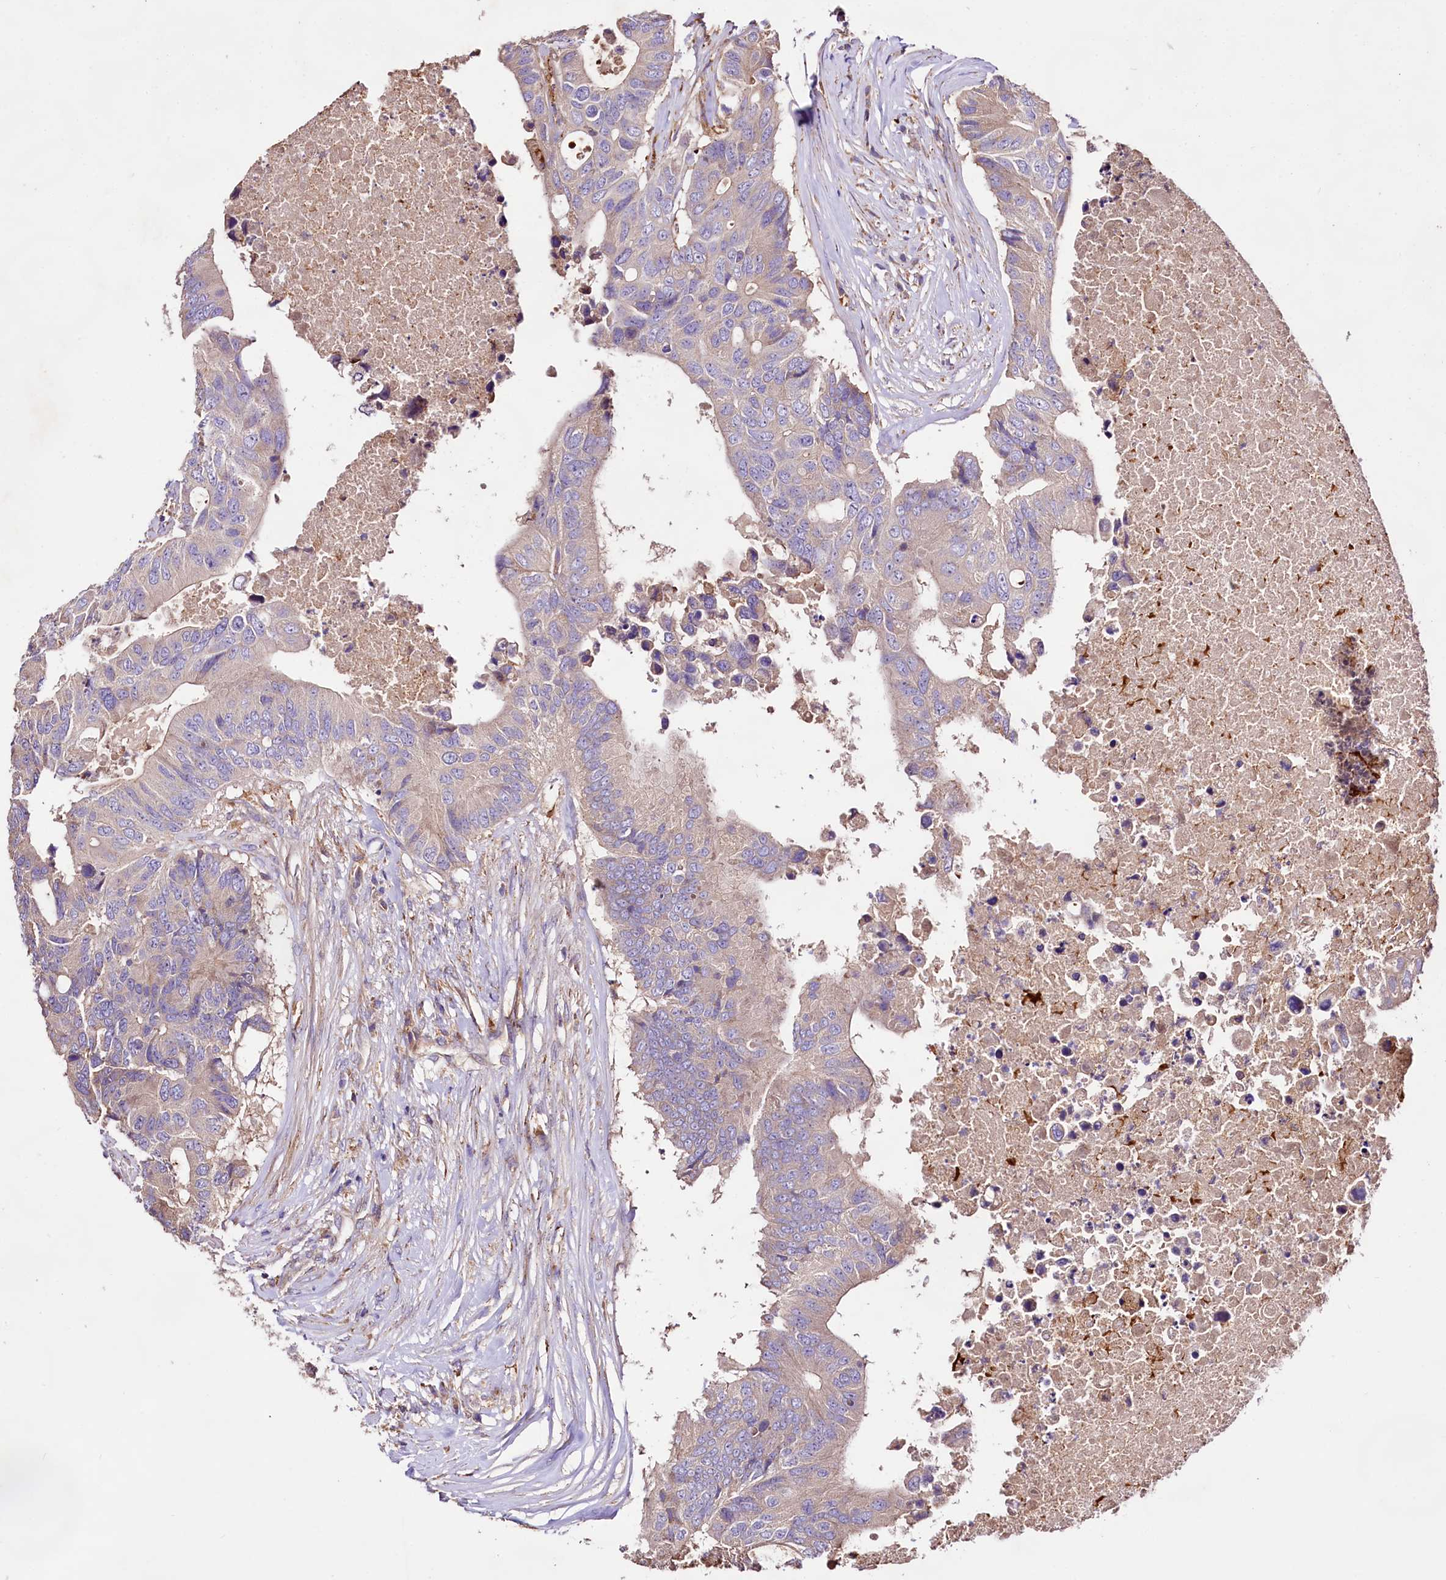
{"staining": {"intensity": "negative", "quantity": "none", "location": "none"}, "tissue": "colorectal cancer", "cell_type": "Tumor cells", "image_type": "cancer", "snomed": [{"axis": "morphology", "description": "Adenocarcinoma, NOS"}, {"axis": "topography", "description": "Colon"}], "caption": "A micrograph of colorectal cancer (adenocarcinoma) stained for a protein demonstrates no brown staining in tumor cells. Nuclei are stained in blue.", "gene": "DMXL2", "patient": {"sex": "male", "age": 71}}